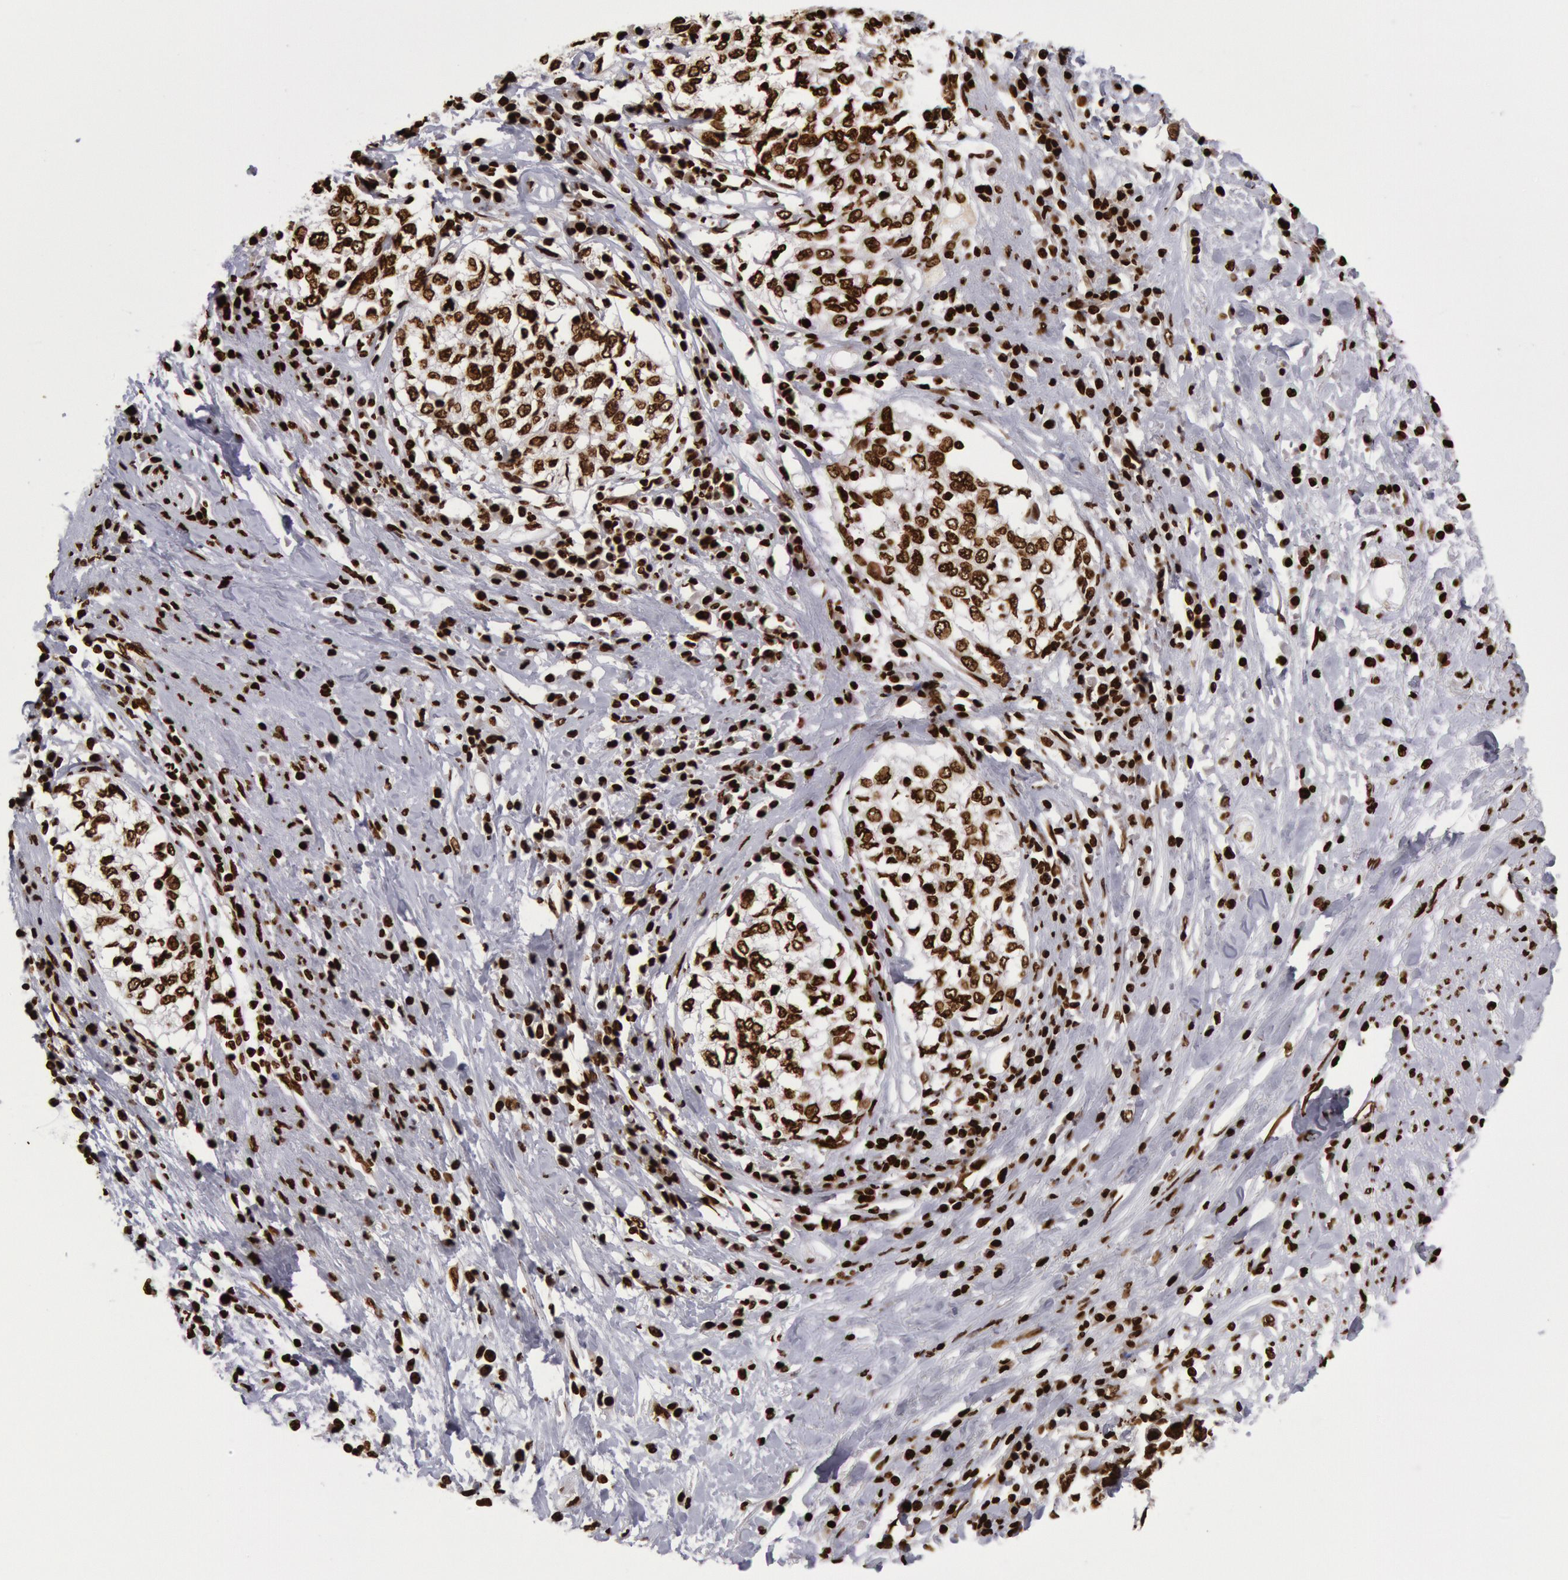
{"staining": {"intensity": "strong", "quantity": ">75%", "location": "nuclear"}, "tissue": "cervical cancer", "cell_type": "Tumor cells", "image_type": "cancer", "snomed": [{"axis": "morphology", "description": "Squamous cell carcinoma, NOS"}, {"axis": "topography", "description": "Cervix"}], "caption": "Strong nuclear positivity for a protein is present in approximately >75% of tumor cells of cervical cancer using immunohistochemistry (IHC).", "gene": "H3-4", "patient": {"sex": "female", "age": 57}}